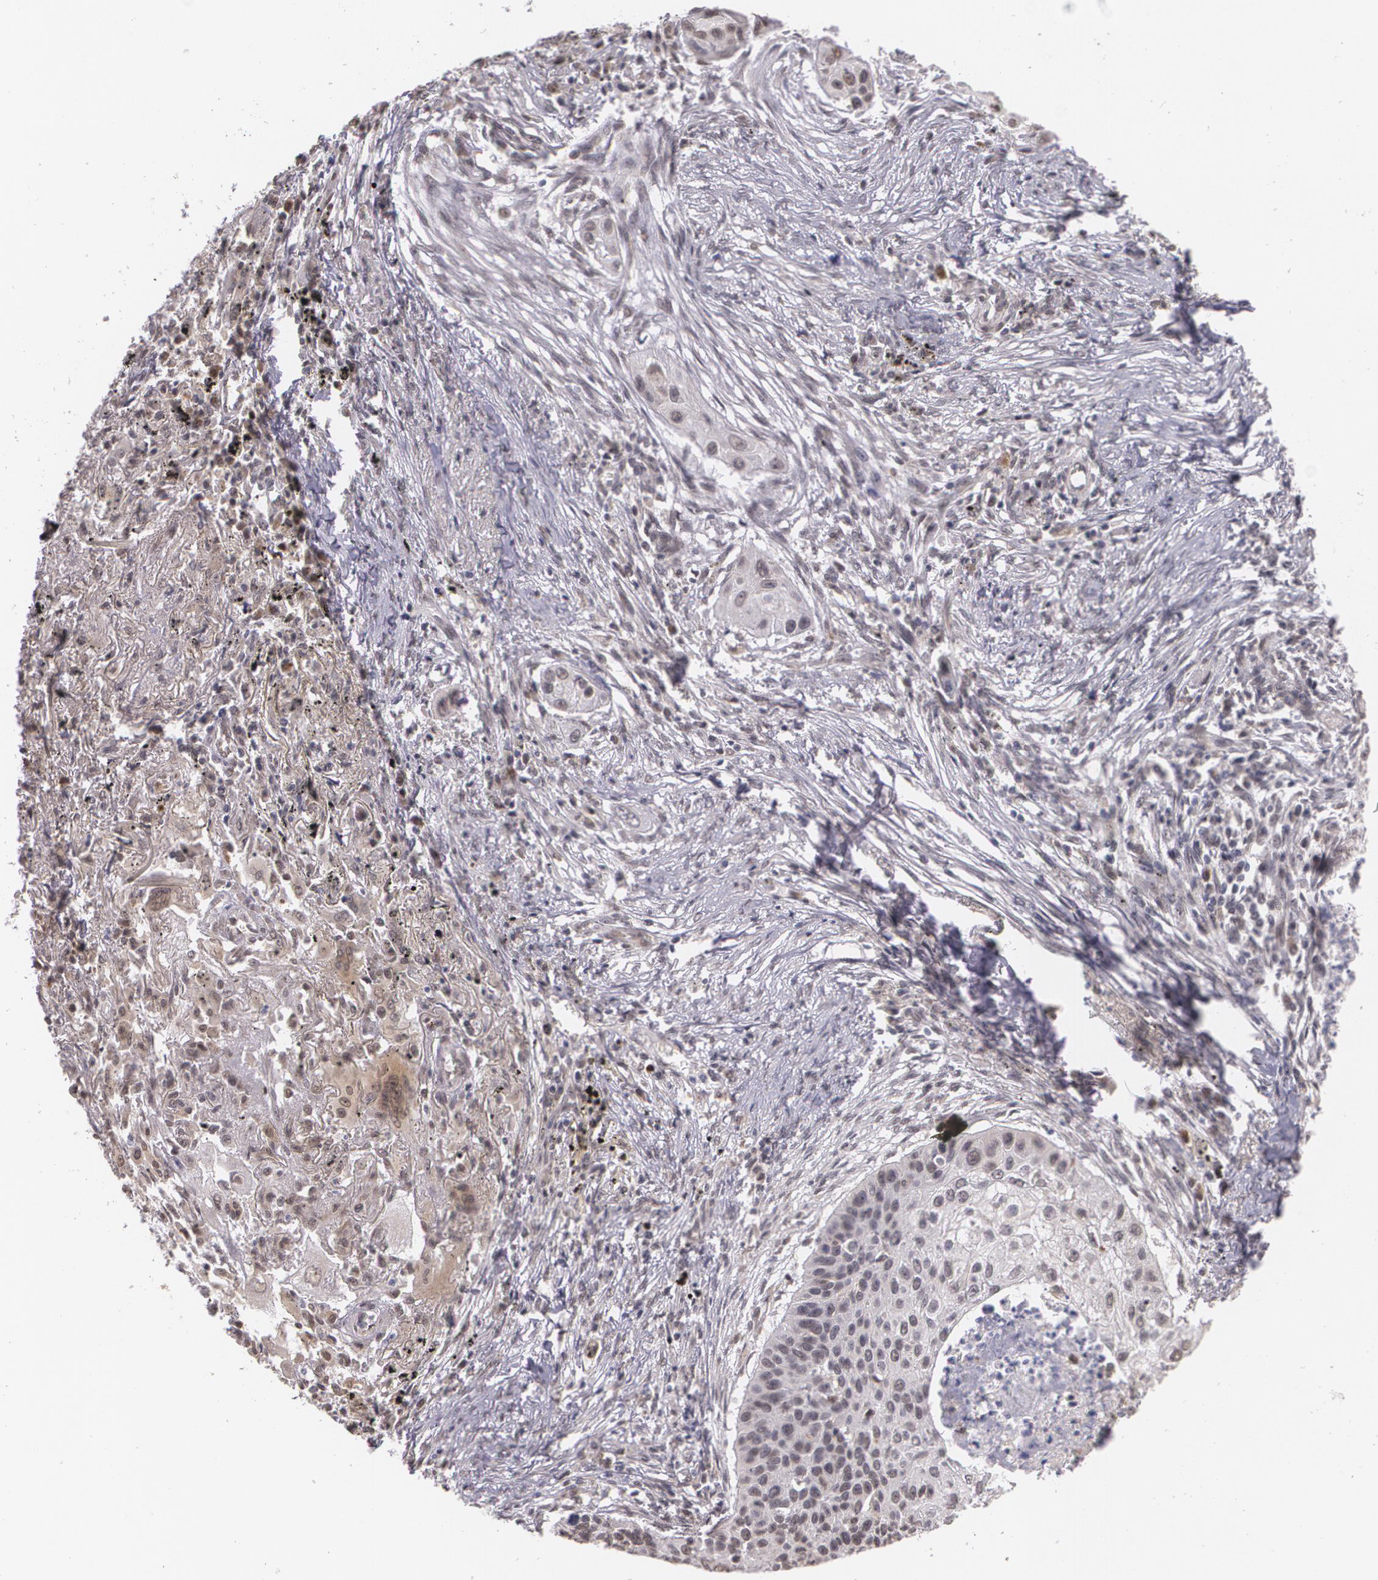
{"staining": {"intensity": "weak", "quantity": "<25%", "location": "nuclear"}, "tissue": "lung cancer", "cell_type": "Tumor cells", "image_type": "cancer", "snomed": [{"axis": "morphology", "description": "Squamous cell carcinoma, NOS"}, {"axis": "topography", "description": "Lung"}], "caption": "Lung cancer (squamous cell carcinoma) stained for a protein using immunohistochemistry (IHC) shows no positivity tumor cells.", "gene": "ALX1", "patient": {"sex": "male", "age": 71}}